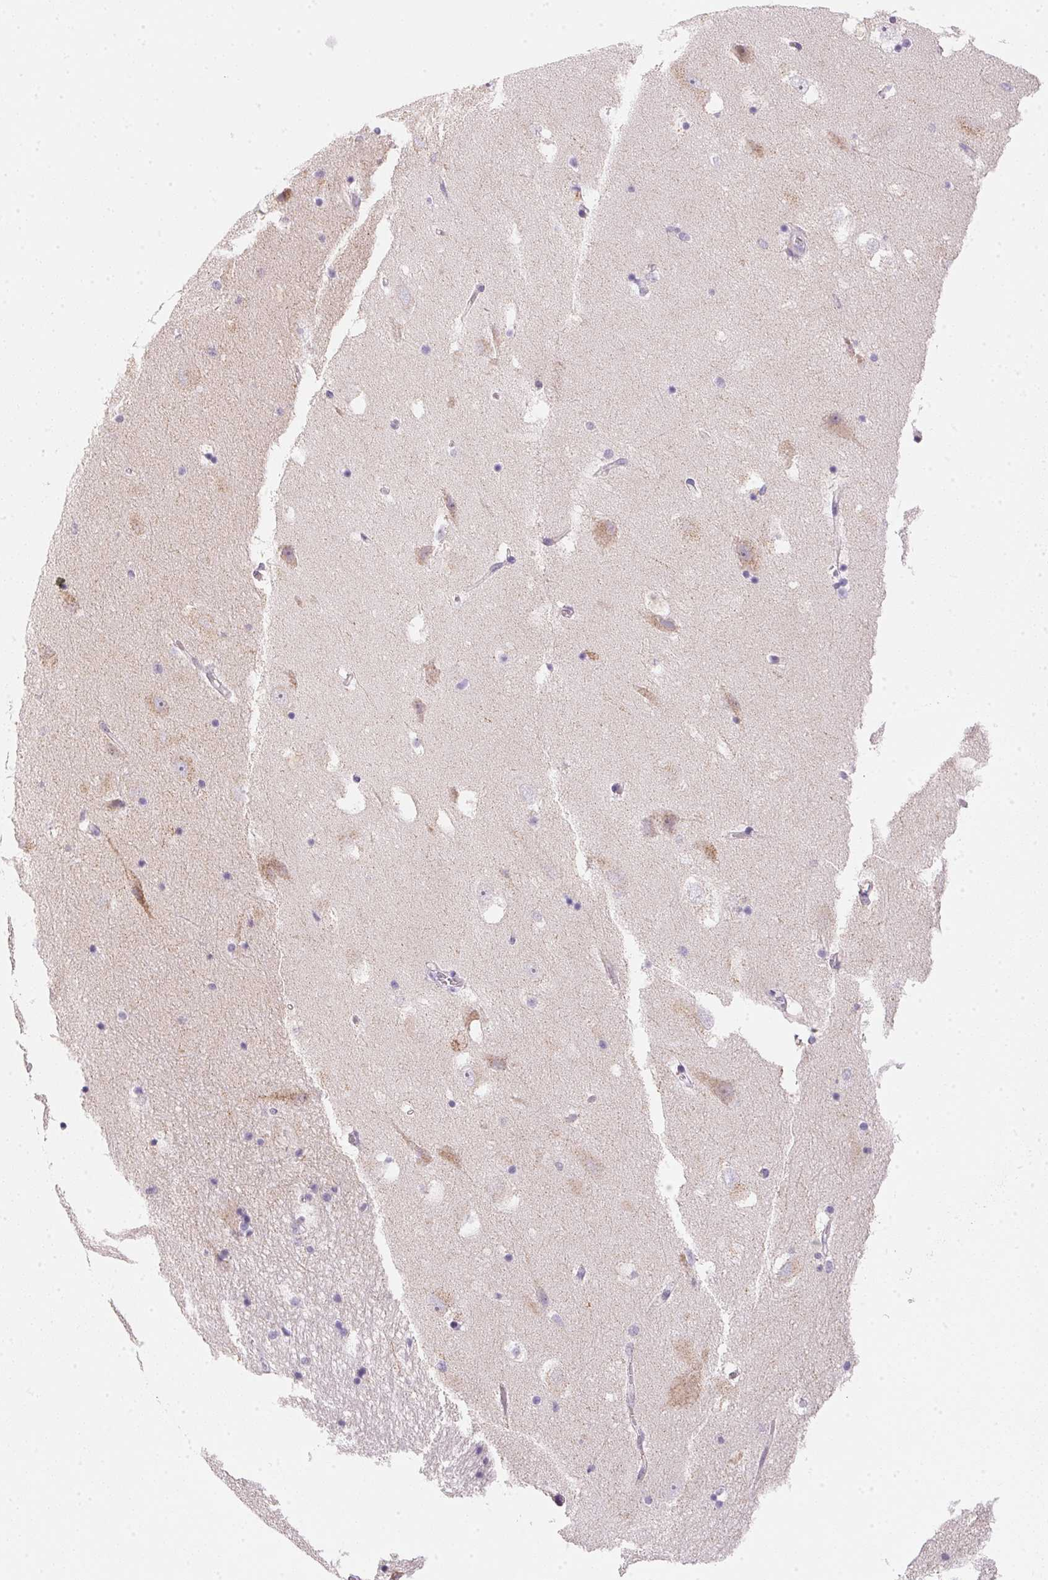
{"staining": {"intensity": "negative", "quantity": "none", "location": "none"}, "tissue": "hippocampus", "cell_type": "Glial cells", "image_type": "normal", "snomed": [{"axis": "morphology", "description": "Normal tissue, NOS"}, {"axis": "topography", "description": "Hippocampus"}], "caption": "This photomicrograph is of benign hippocampus stained with immunohistochemistry (IHC) to label a protein in brown with the nuclei are counter-stained blue. There is no positivity in glial cells. The staining is performed using DAB brown chromogen with nuclei counter-stained in using hematoxylin.", "gene": "GIPC2", "patient": {"sex": "male", "age": 58}}